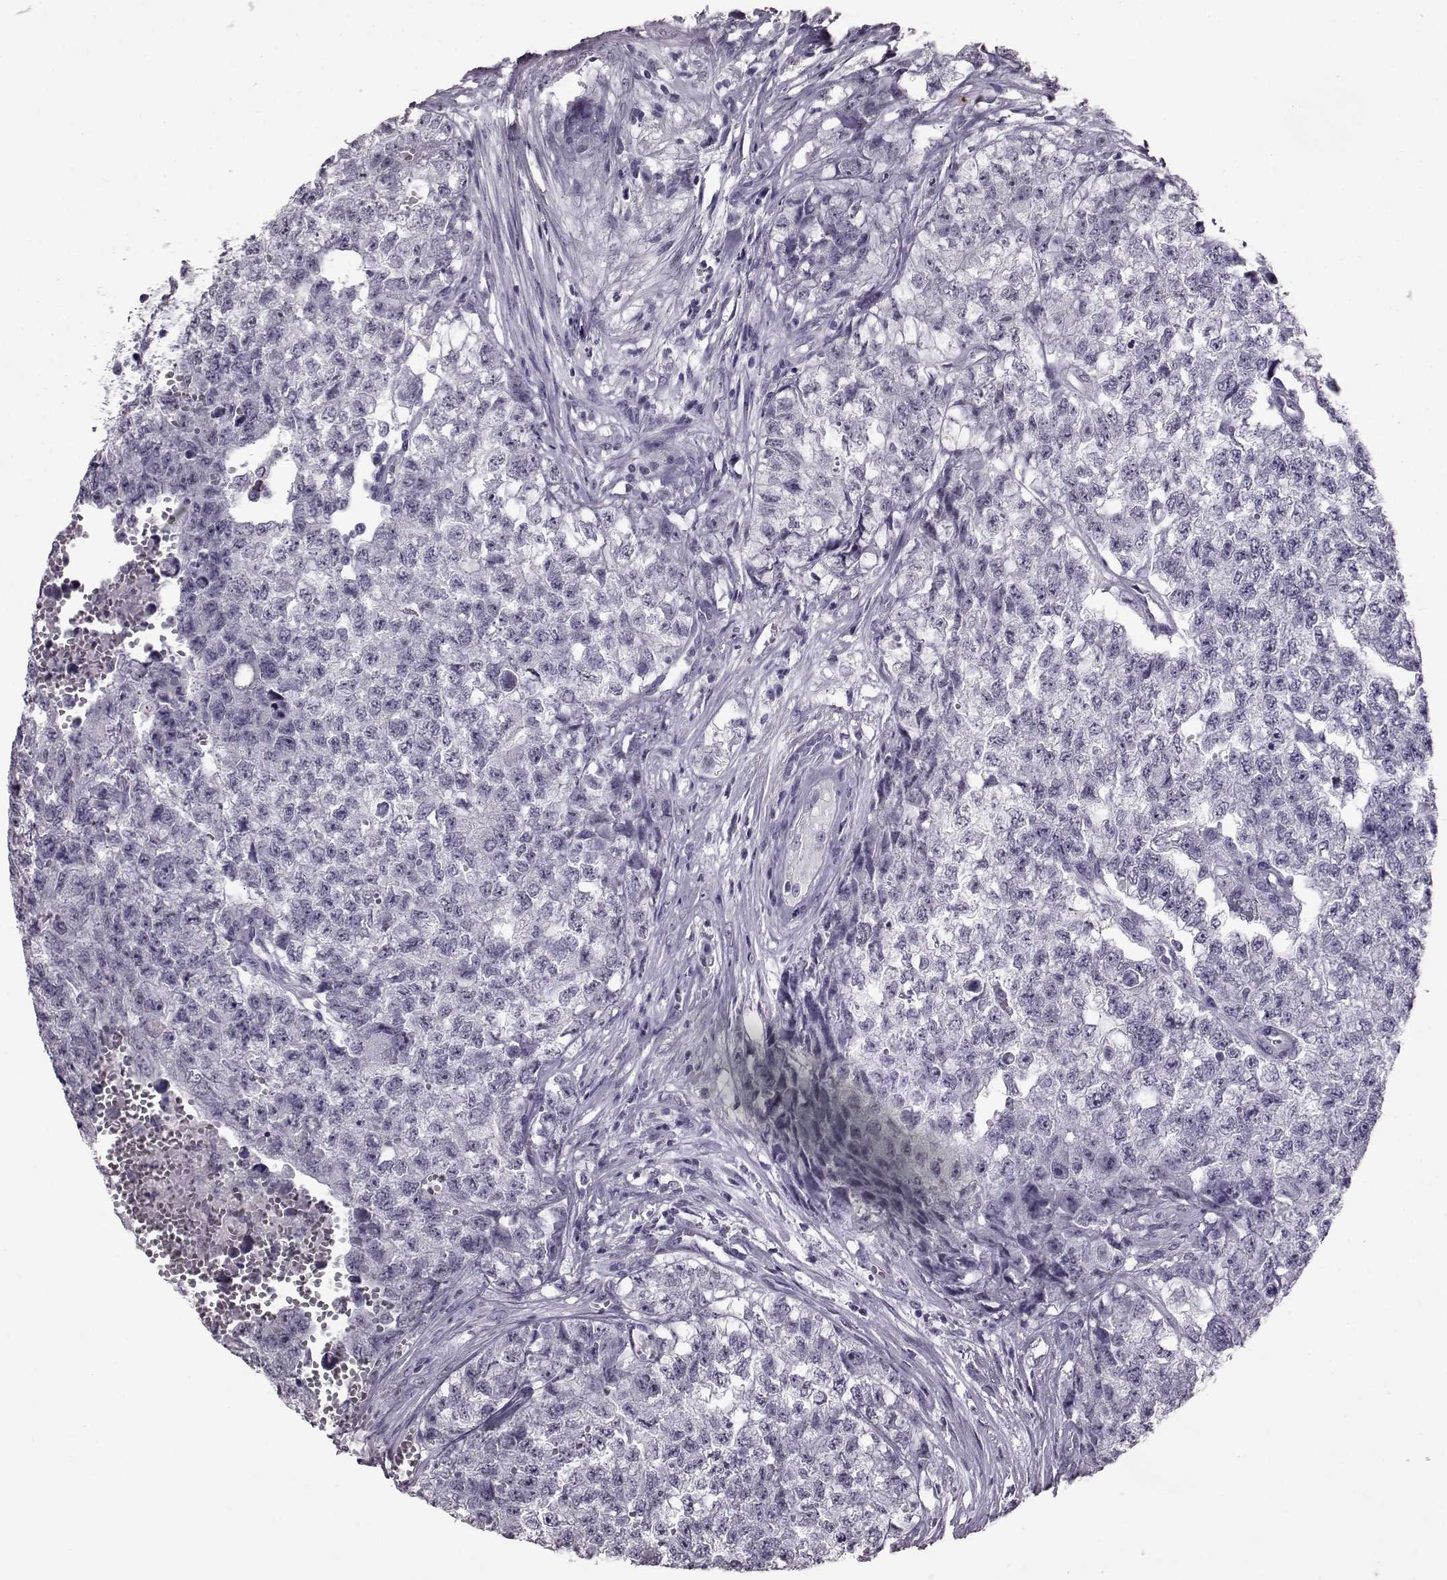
{"staining": {"intensity": "negative", "quantity": "none", "location": "none"}, "tissue": "testis cancer", "cell_type": "Tumor cells", "image_type": "cancer", "snomed": [{"axis": "morphology", "description": "Seminoma, NOS"}, {"axis": "morphology", "description": "Carcinoma, Embryonal, NOS"}, {"axis": "topography", "description": "Testis"}], "caption": "Immunohistochemistry (IHC) image of neoplastic tissue: seminoma (testis) stained with DAB demonstrates no significant protein positivity in tumor cells.", "gene": "AIPL1", "patient": {"sex": "male", "age": 22}}